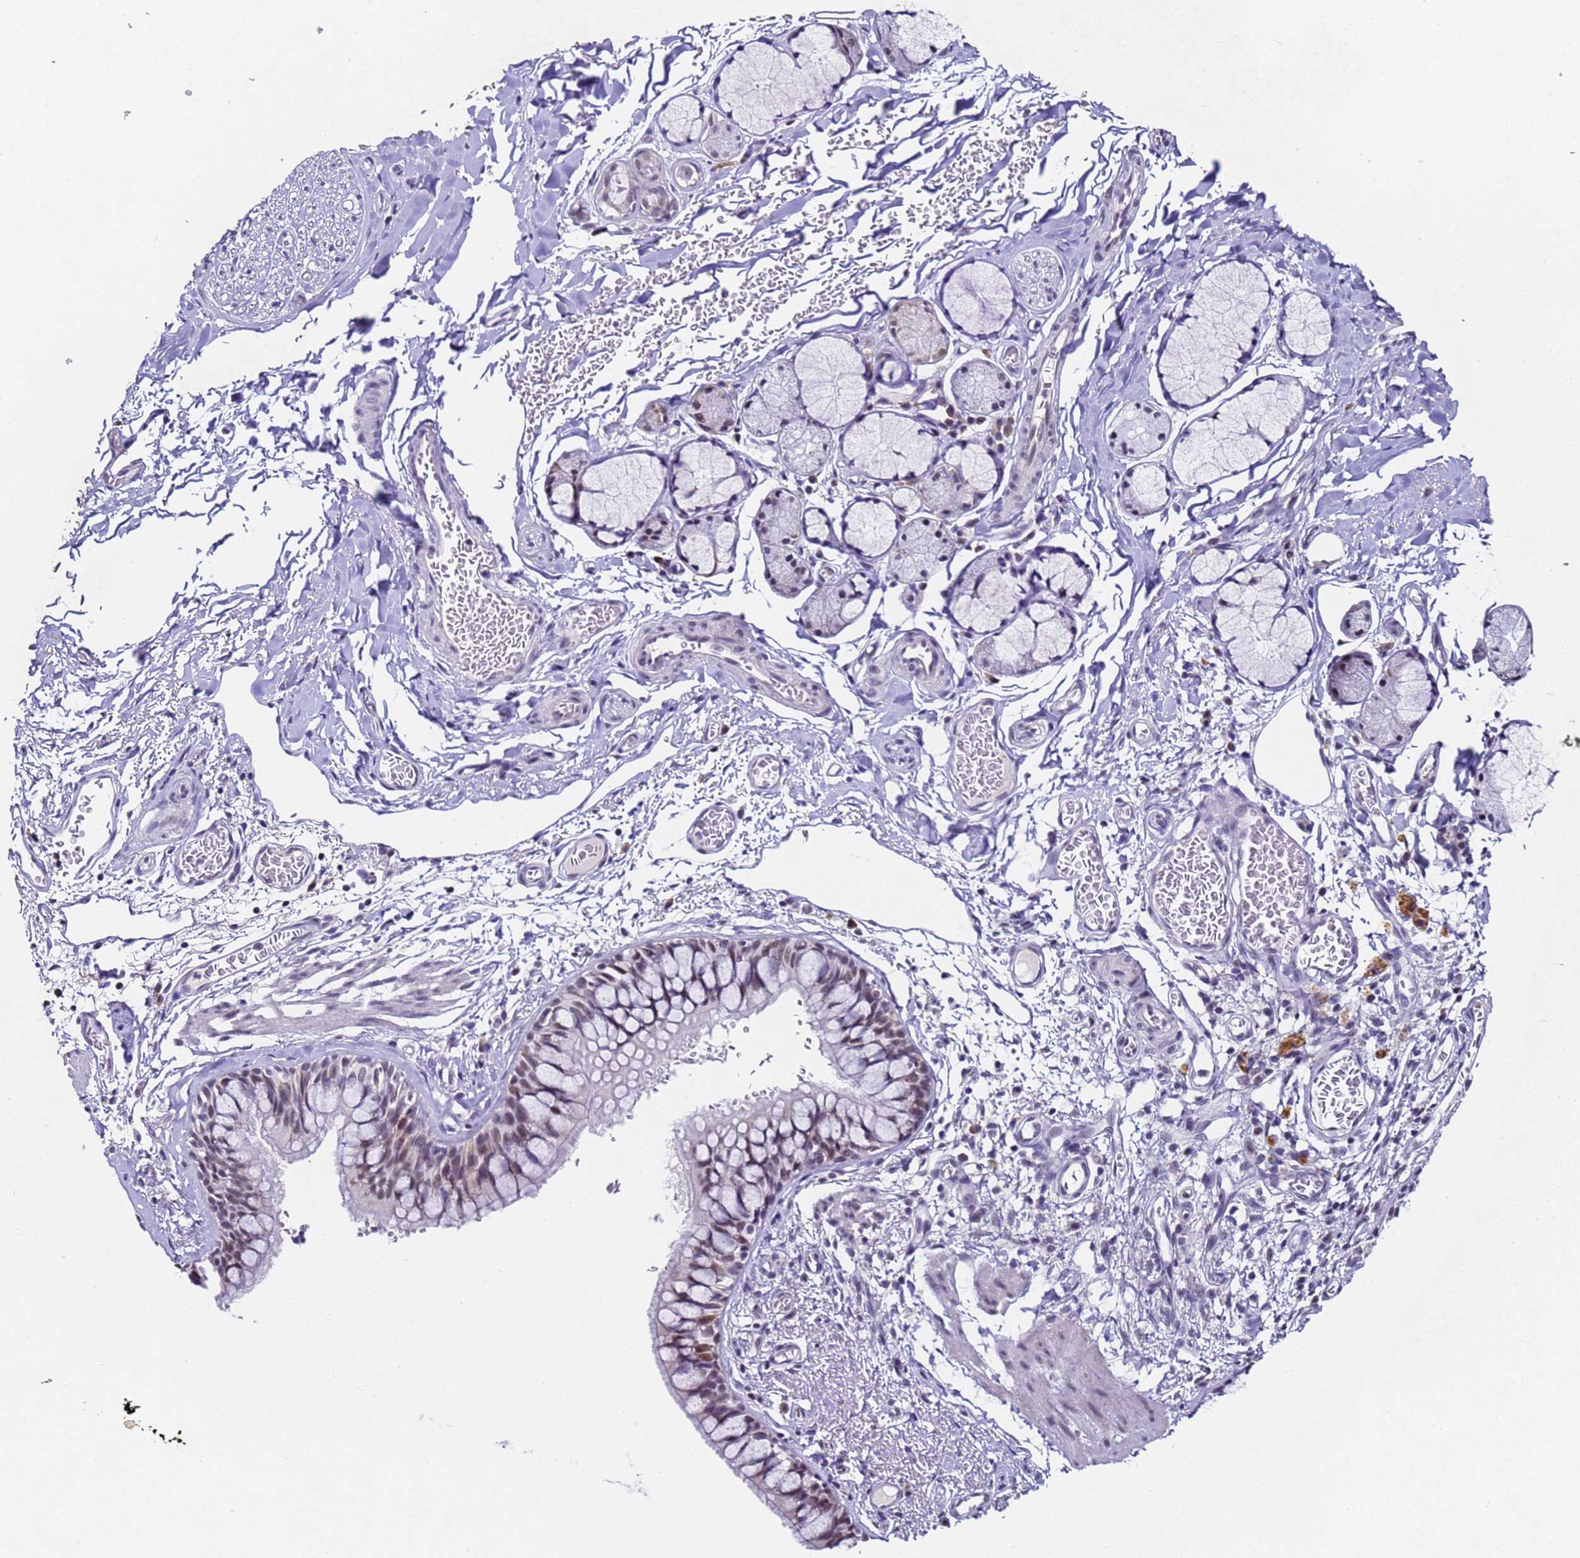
{"staining": {"intensity": "weak", "quantity": "25%-75%", "location": "nuclear"}, "tissue": "bronchus", "cell_type": "Respiratory epithelial cells", "image_type": "normal", "snomed": [{"axis": "morphology", "description": "Normal tissue, NOS"}, {"axis": "topography", "description": "Cartilage tissue"}, {"axis": "topography", "description": "Bronchus"}], "caption": "Immunohistochemical staining of benign bronchus displays low levels of weak nuclear expression in approximately 25%-75% of respiratory epithelial cells. The protein of interest is stained brown, and the nuclei are stained in blue (DAB IHC with brightfield microscopy, high magnification).", "gene": "FNBP4", "patient": {"sex": "female", "age": 36}}